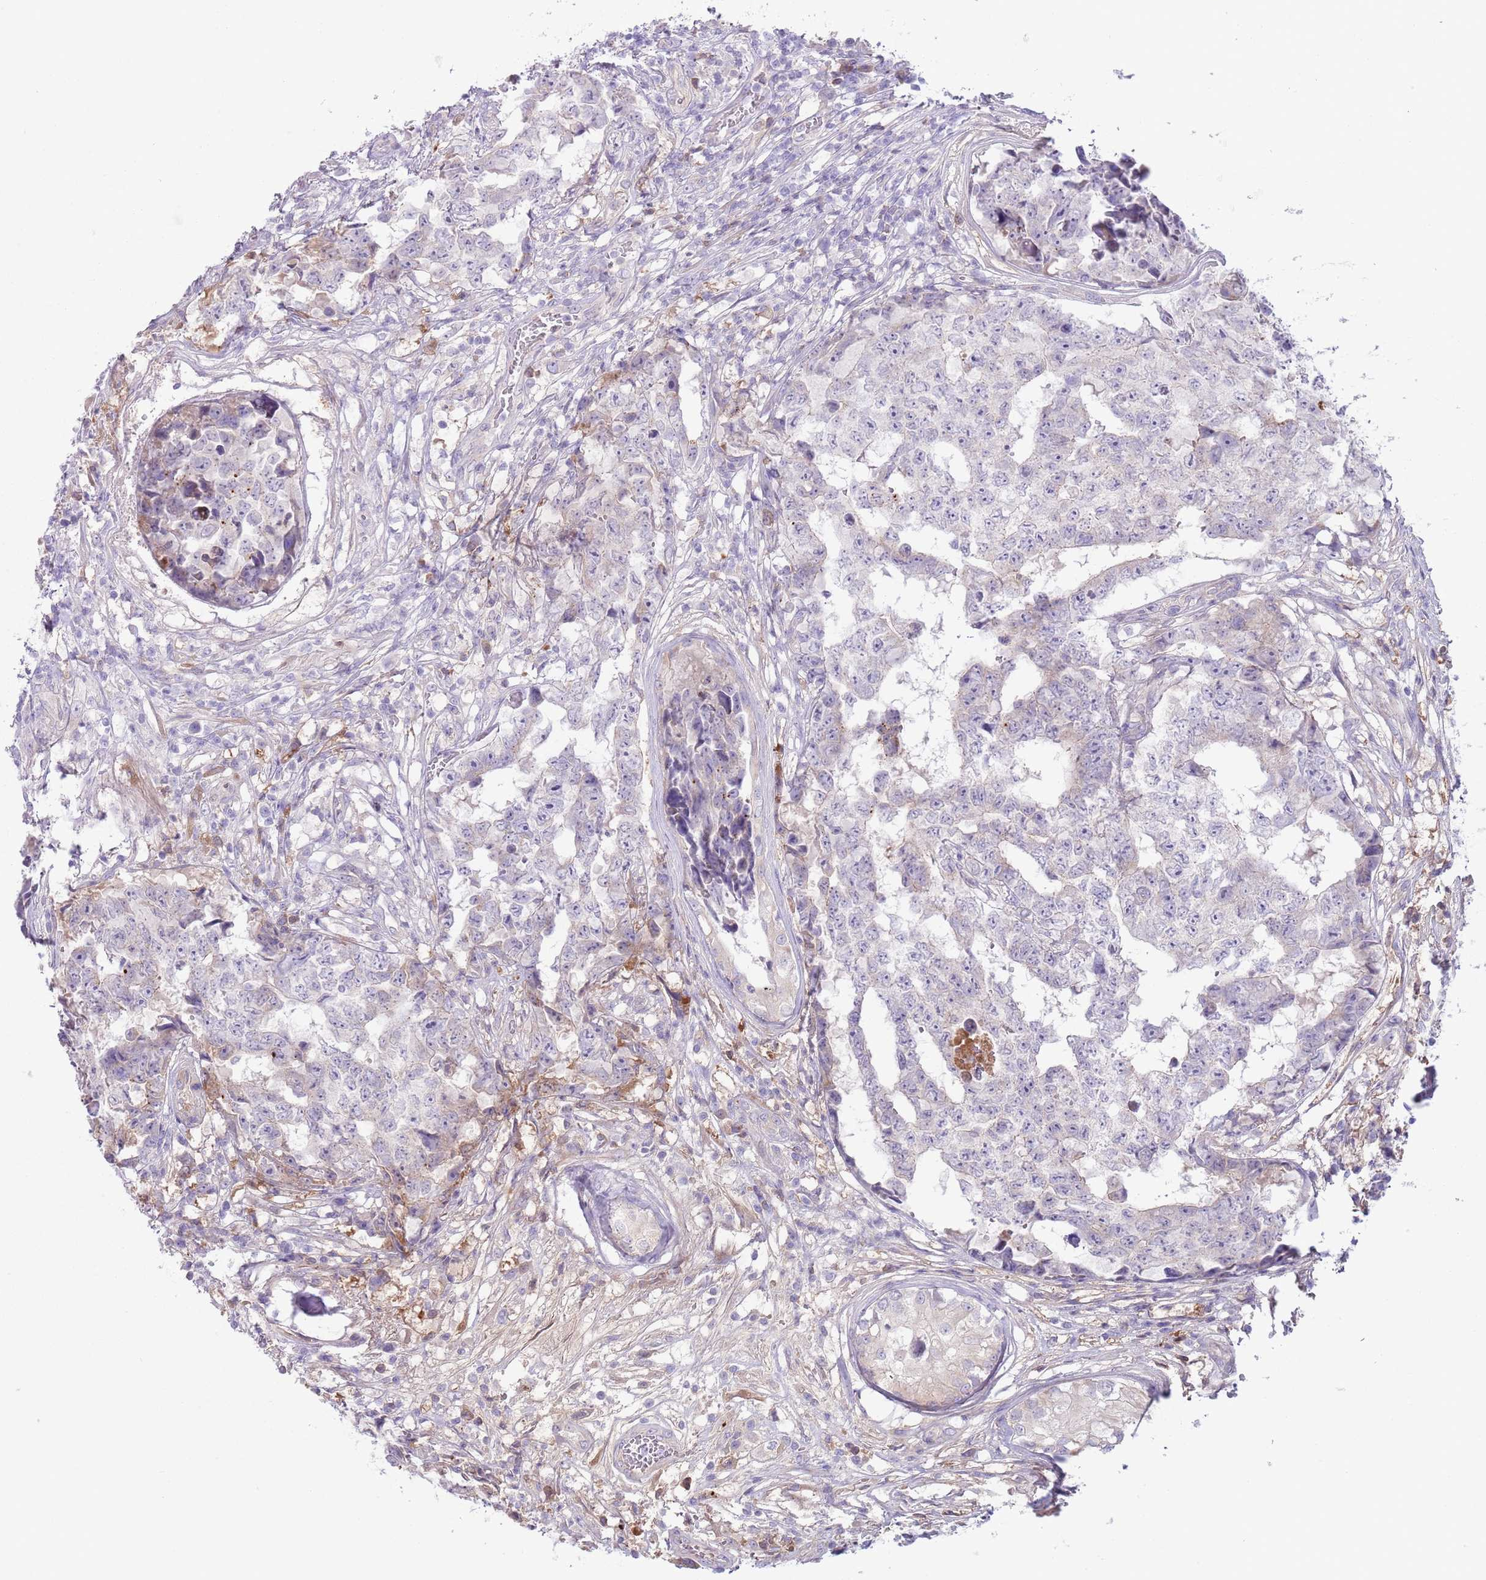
{"staining": {"intensity": "negative", "quantity": "none", "location": "none"}, "tissue": "testis cancer", "cell_type": "Tumor cells", "image_type": "cancer", "snomed": [{"axis": "morphology", "description": "Carcinoma, Embryonal, NOS"}, {"axis": "topography", "description": "Testis"}], "caption": "A photomicrograph of embryonal carcinoma (testis) stained for a protein reveals no brown staining in tumor cells. (Brightfield microscopy of DAB immunohistochemistry (IHC) at high magnification).", "gene": "CFH", "patient": {"sex": "male", "age": 25}}